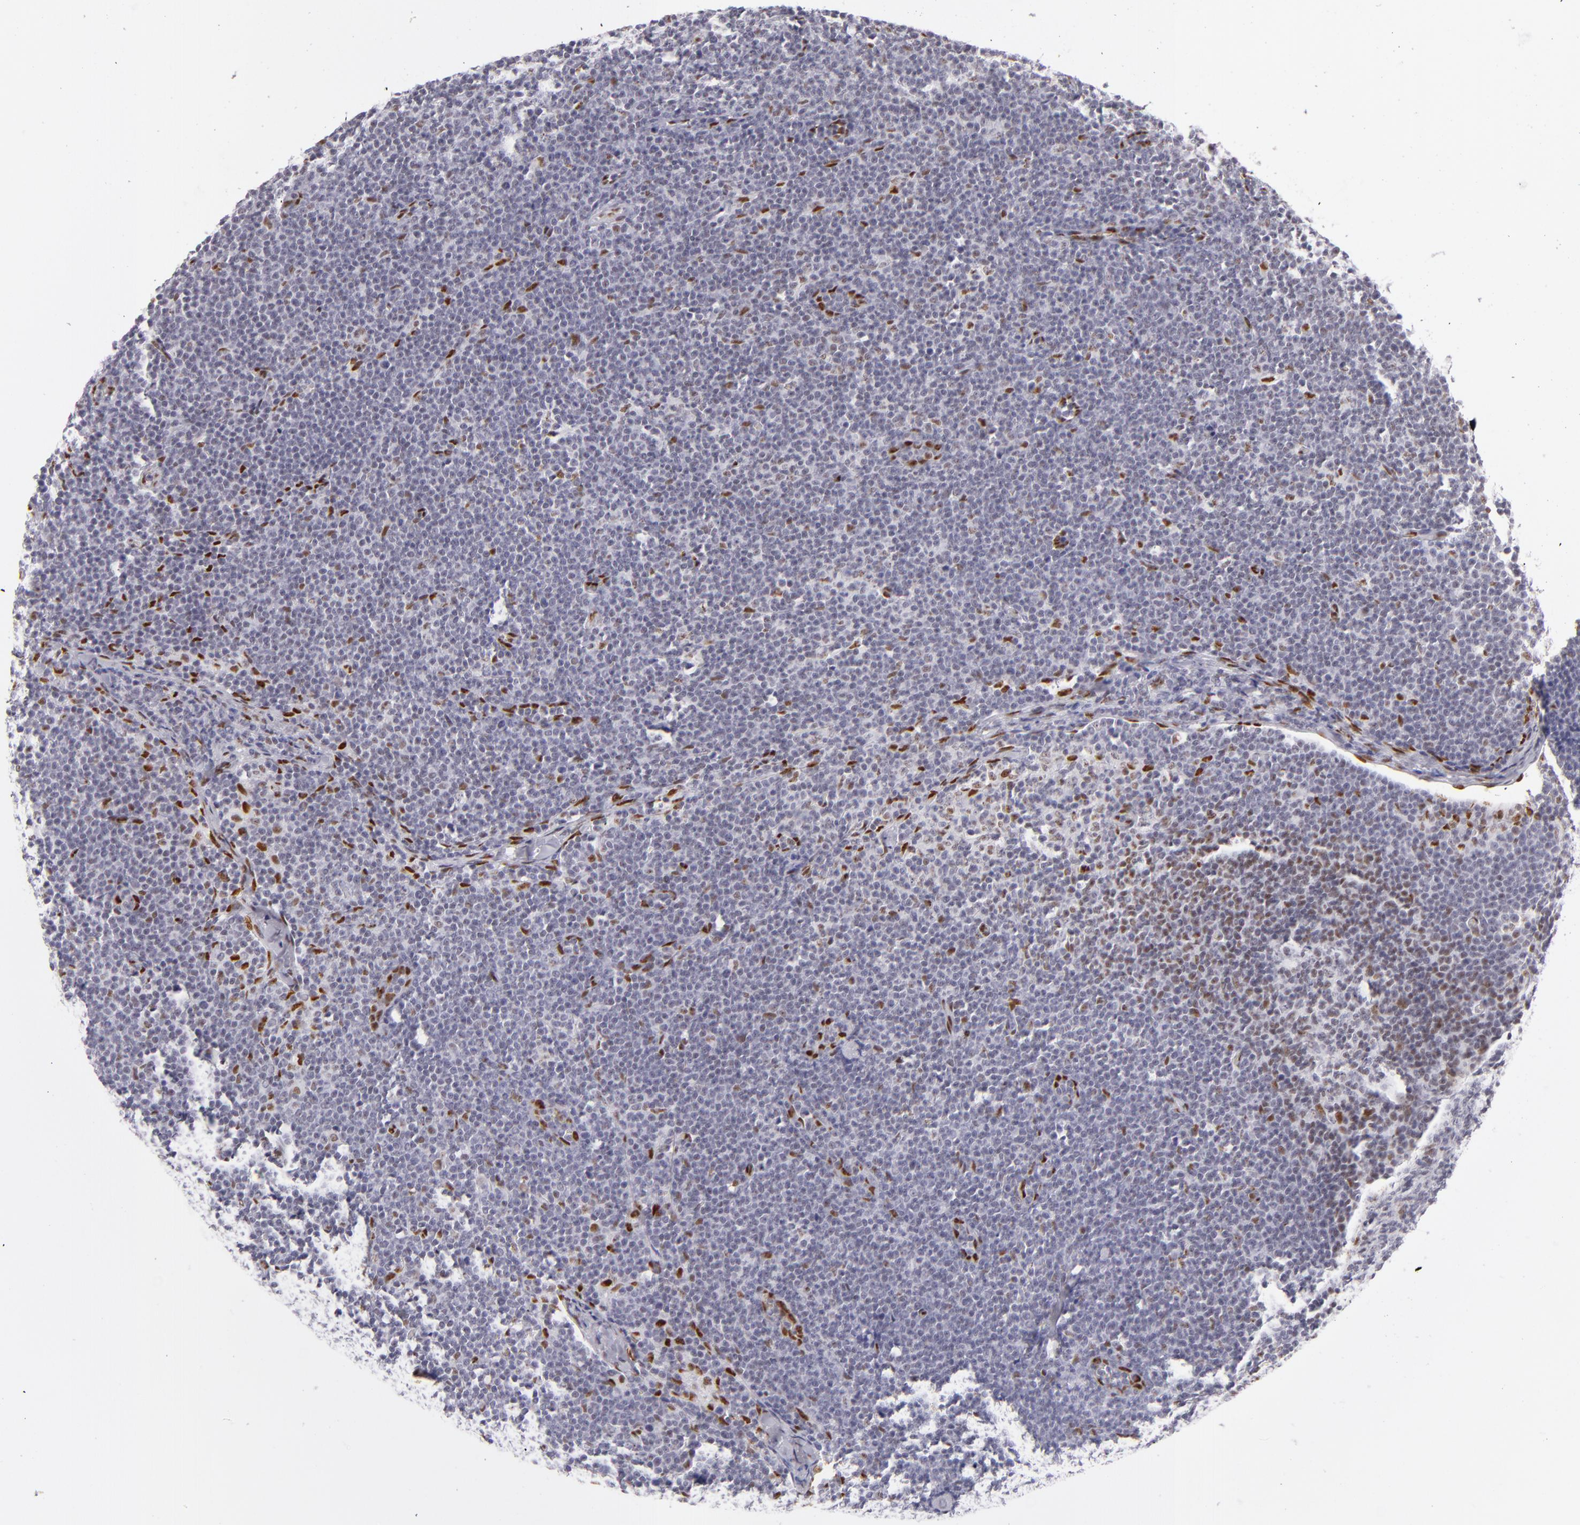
{"staining": {"intensity": "weak", "quantity": "<25%", "location": "nuclear"}, "tissue": "lymphoma", "cell_type": "Tumor cells", "image_type": "cancer", "snomed": [{"axis": "morphology", "description": "Malignant lymphoma, non-Hodgkin's type, High grade"}, {"axis": "topography", "description": "Lymph node"}], "caption": "Tumor cells are negative for brown protein staining in malignant lymphoma, non-Hodgkin's type (high-grade).", "gene": "TOP3A", "patient": {"sex": "female", "age": 58}}